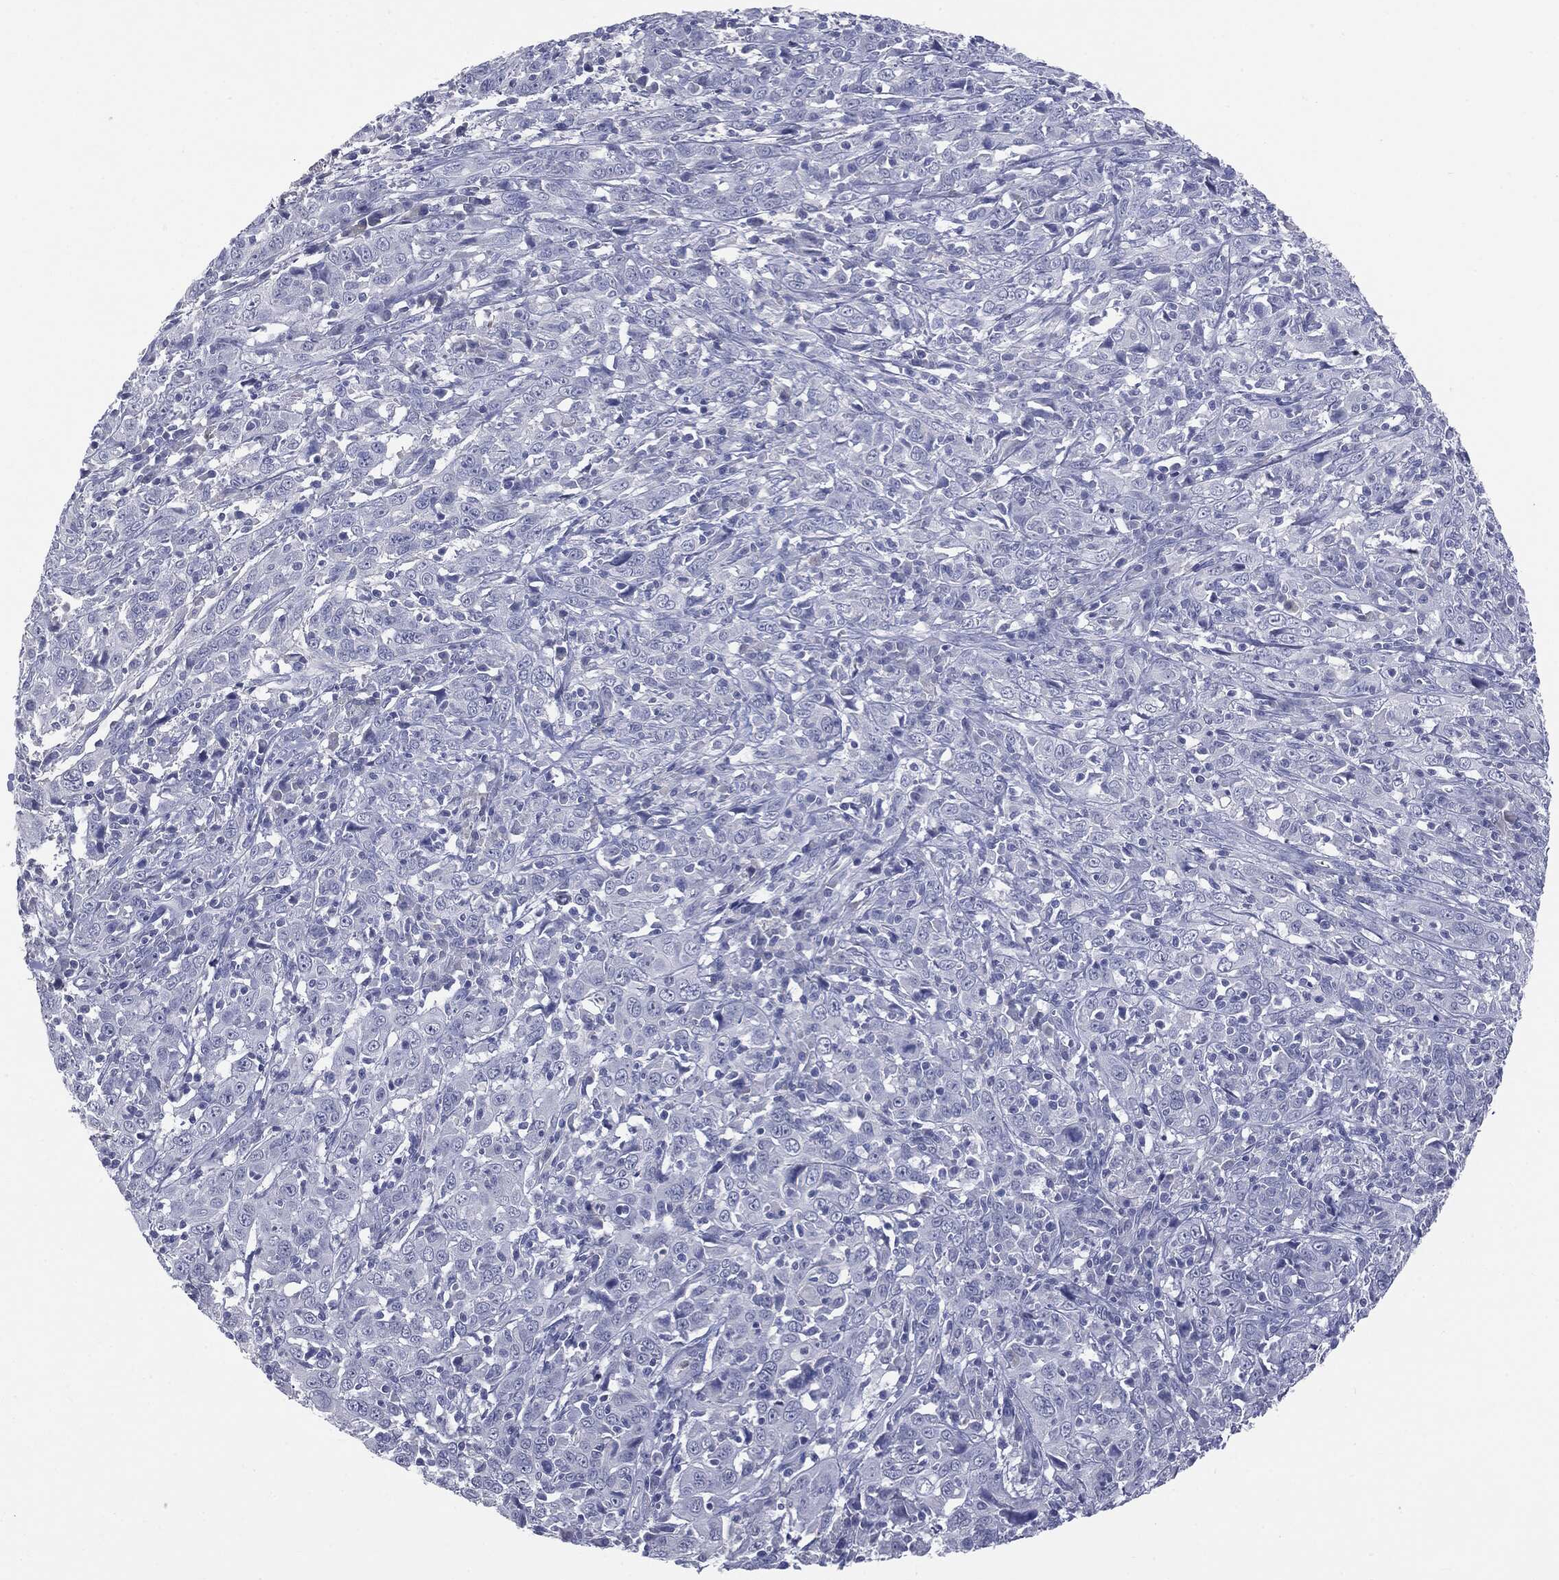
{"staining": {"intensity": "negative", "quantity": "none", "location": "none"}, "tissue": "cervical cancer", "cell_type": "Tumor cells", "image_type": "cancer", "snomed": [{"axis": "morphology", "description": "Squamous cell carcinoma, NOS"}, {"axis": "topography", "description": "Cervix"}], "caption": "Immunohistochemistry (IHC) of squamous cell carcinoma (cervical) displays no expression in tumor cells.", "gene": "TSHB", "patient": {"sex": "female", "age": 46}}